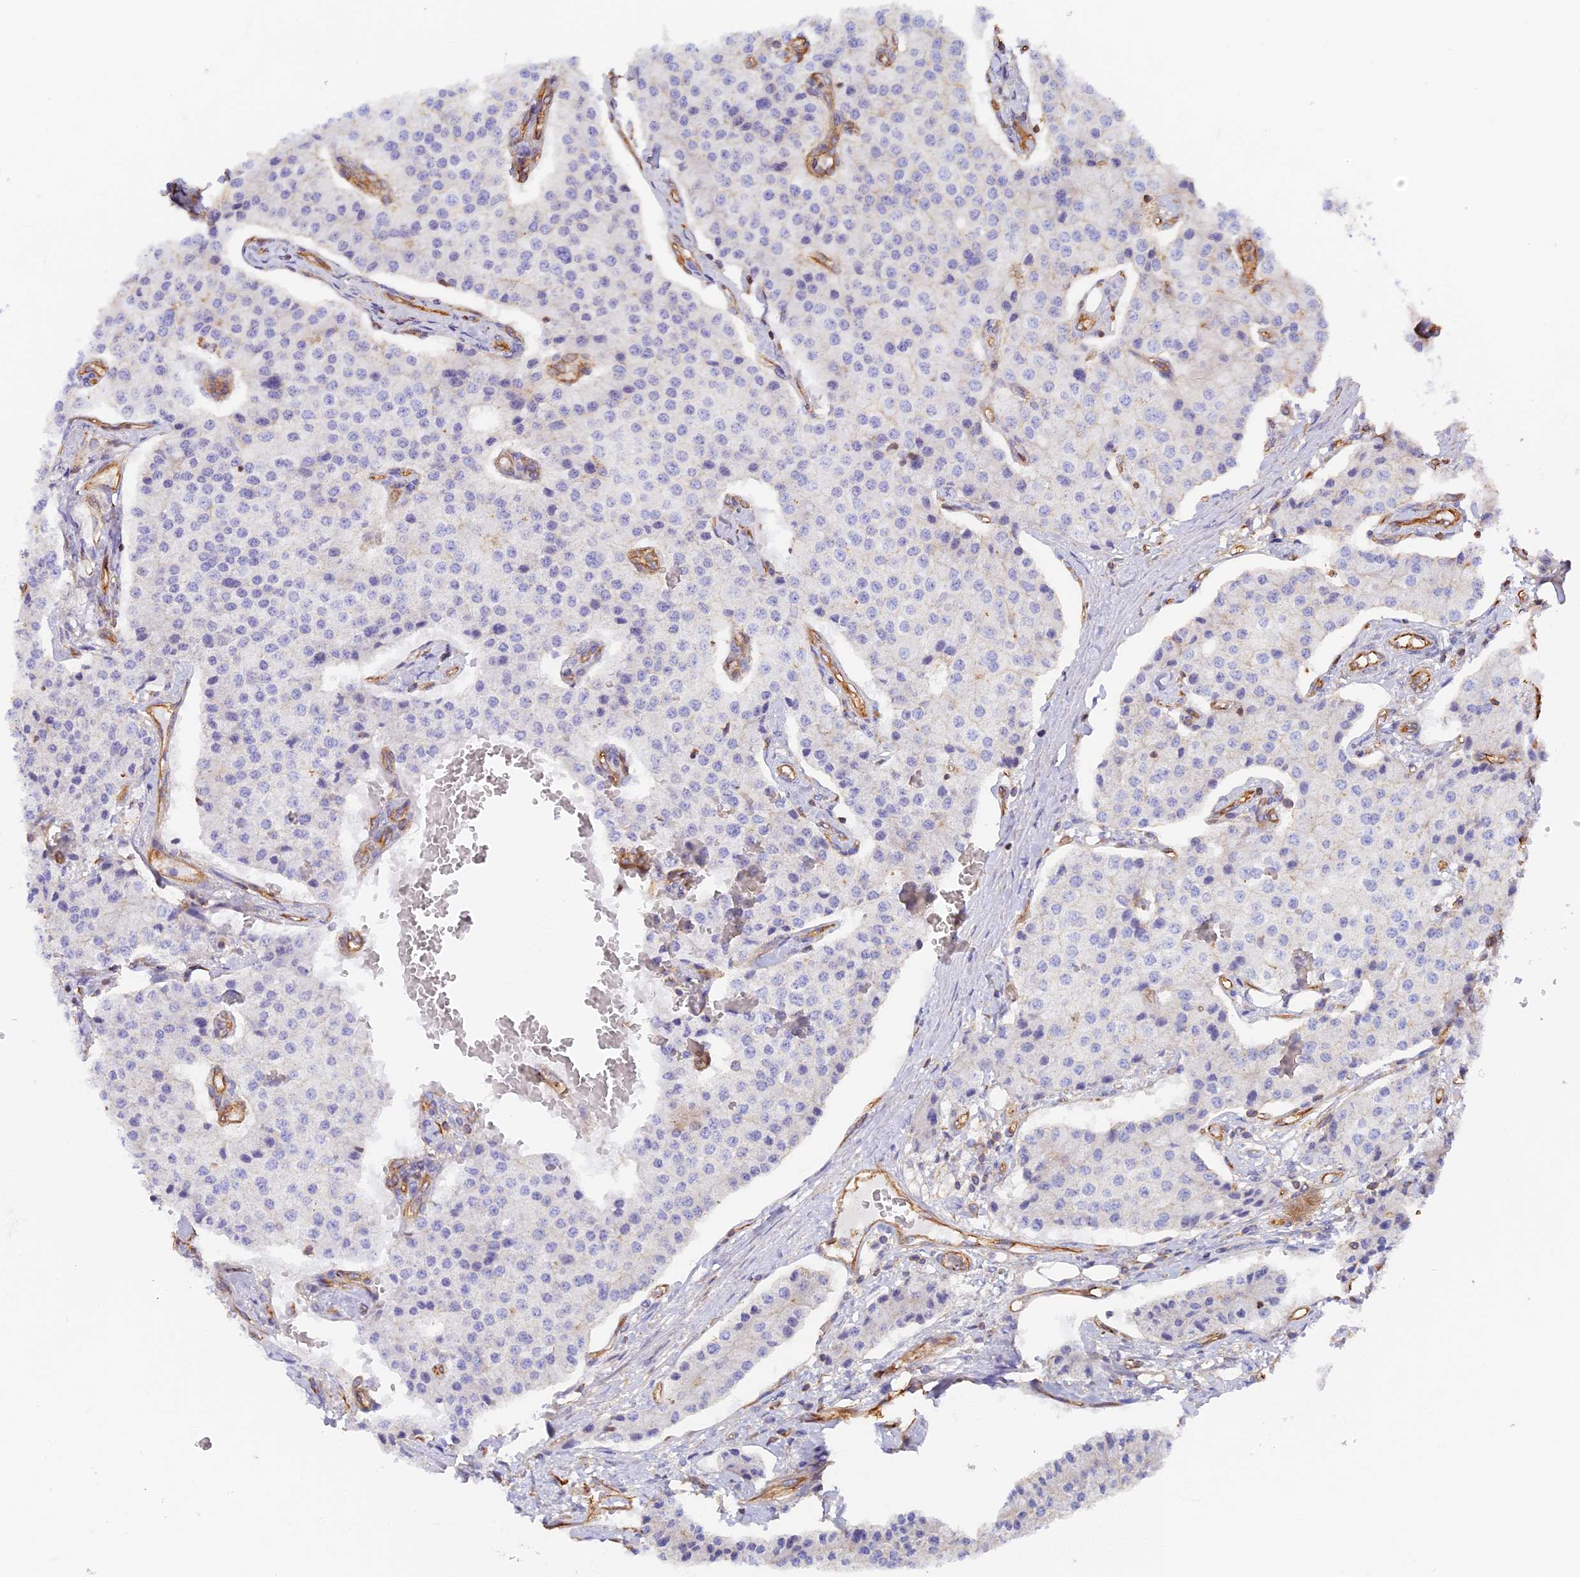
{"staining": {"intensity": "negative", "quantity": "none", "location": "none"}, "tissue": "carcinoid", "cell_type": "Tumor cells", "image_type": "cancer", "snomed": [{"axis": "morphology", "description": "Carcinoid, malignant, NOS"}, {"axis": "topography", "description": "Colon"}], "caption": "Immunohistochemistry (IHC) of human carcinoid exhibits no expression in tumor cells. (Stains: DAB (3,3'-diaminobenzidine) immunohistochemistry (IHC) with hematoxylin counter stain, Microscopy: brightfield microscopy at high magnification).", "gene": "VPS18", "patient": {"sex": "female", "age": 52}}